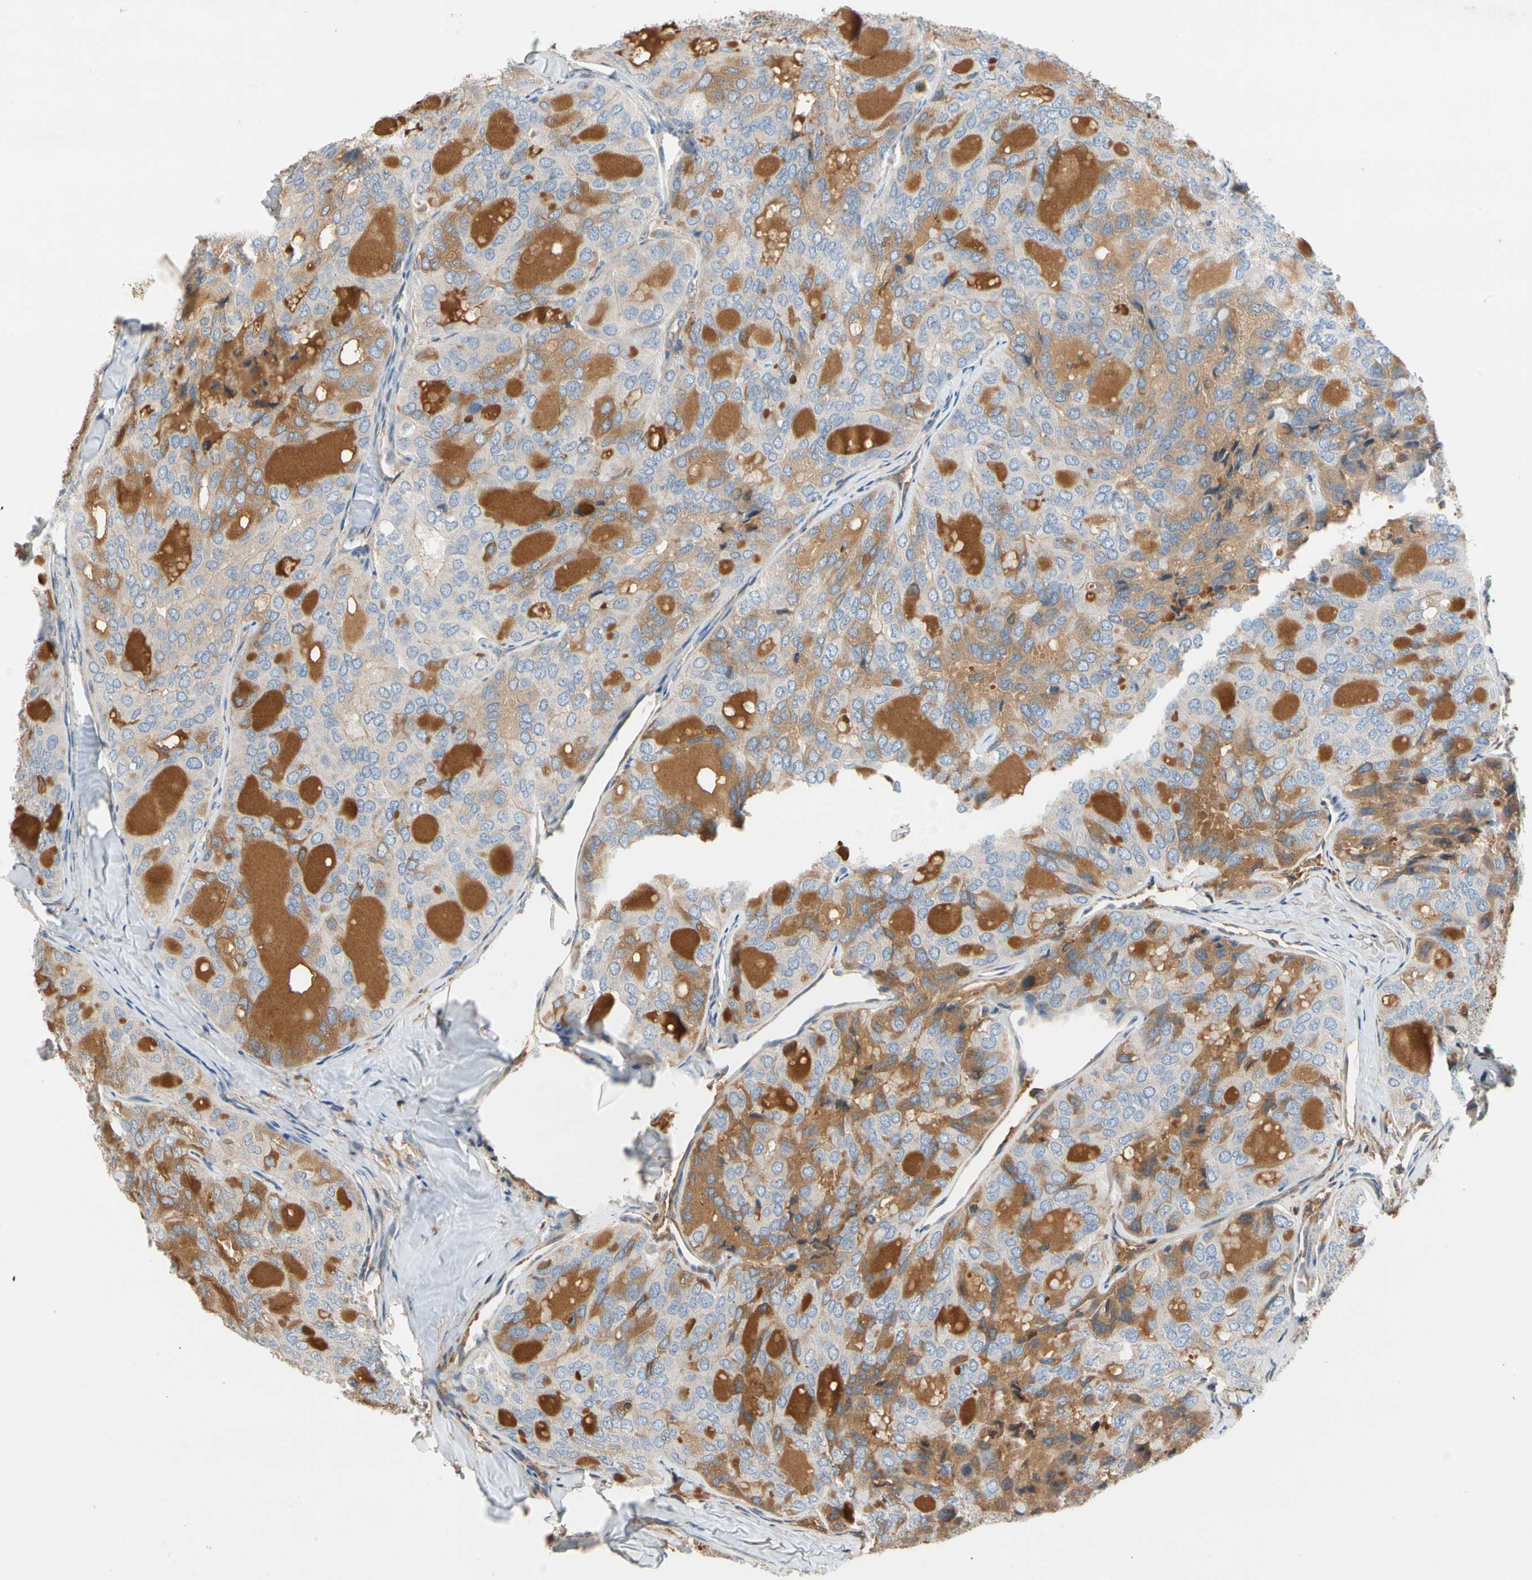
{"staining": {"intensity": "moderate", "quantity": "25%-75%", "location": "cytoplasmic/membranous"}, "tissue": "thyroid cancer", "cell_type": "Tumor cells", "image_type": "cancer", "snomed": [{"axis": "morphology", "description": "Follicular adenoma carcinoma, NOS"}, {"axis": "topography", "description": "Thyroid gland"}], "caption": "A histopathology image of thyroid follicular adenoma carcinoma stained for a protein shows moderate cytoplasmic/membranous brown staining in tumor cells.", "gene": "ENTREP3", "patient": {"sex": "male", "age": 75}}